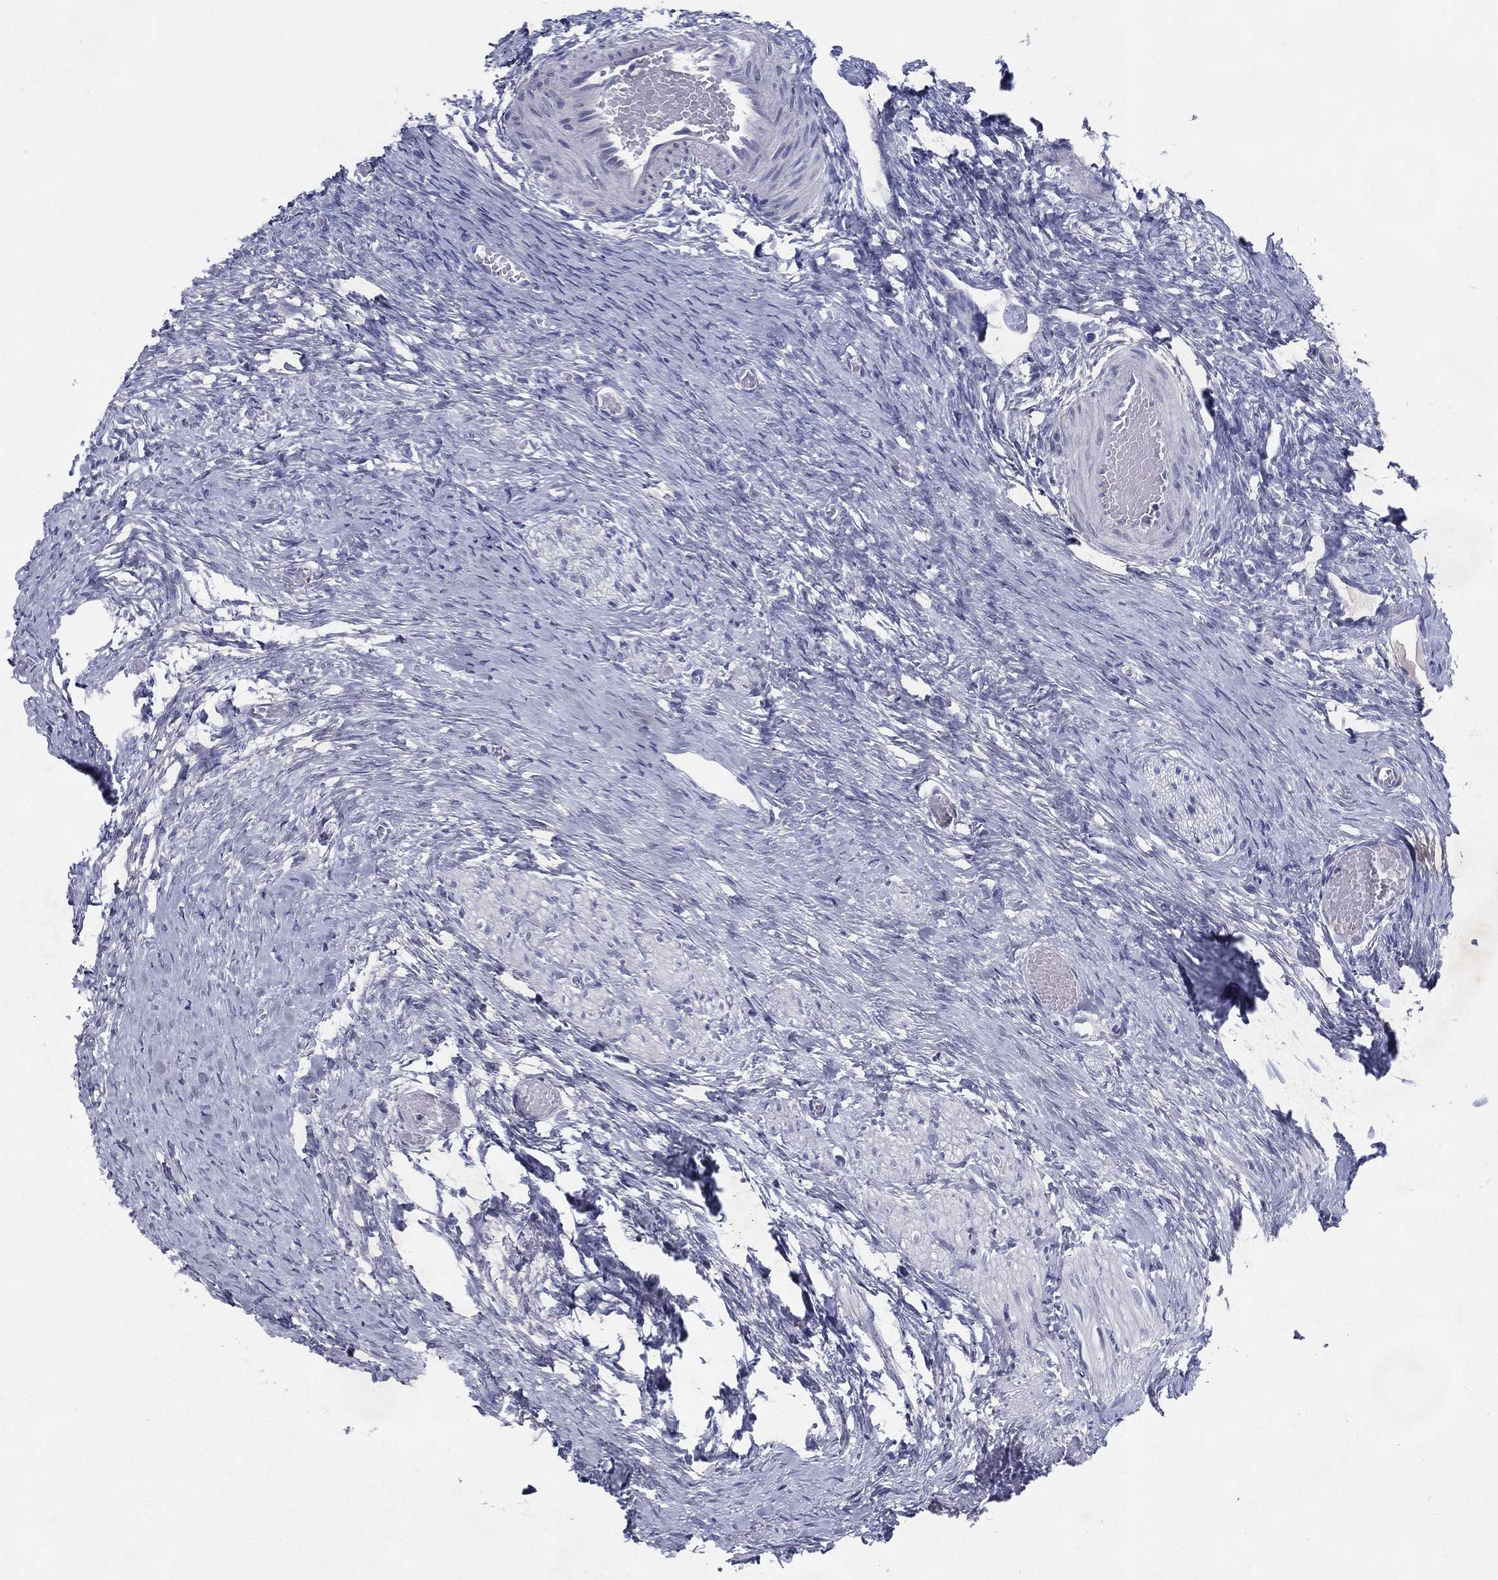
{"staining": {"intensity": "weak", "quantity": "<25%", "location": "cytoplasmic/membranous"}, "tissue": "ovary", "cell_type": "Follicle cells", "image_type": "normal", "snomed": [{"axis": "morphology", "description": "Normal tissue, NOS"}, {"axis": "topography", "description": "Ovary"}], "caption": "Immunohistochemistry micrograph of normal ovary stained for a protein (brown), which displays no positivity in follicle cells.", "gene": "RGS13", "patient": {"sex": "female", "age": 27}}